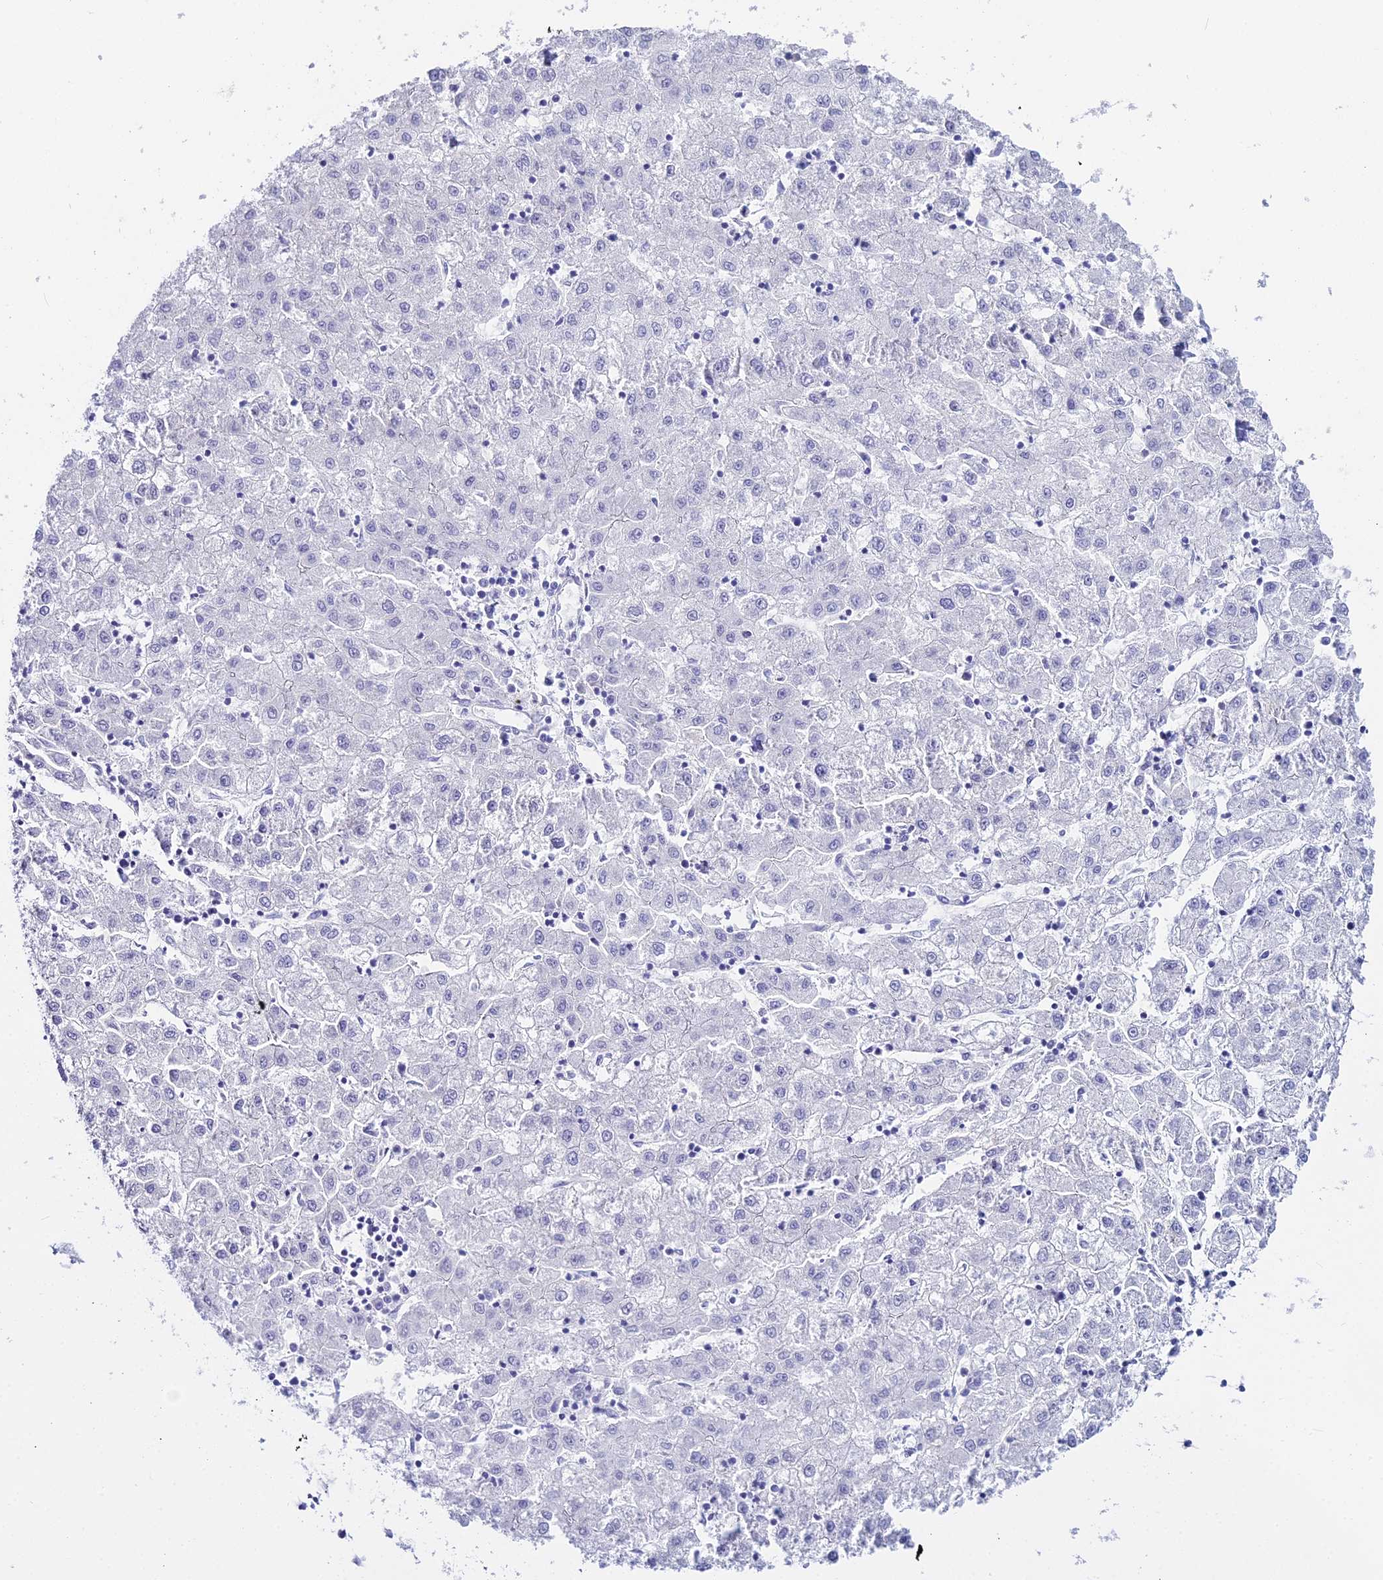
{"staining": {"intensity": "negative", "quantity": "none", "location": "none"}, "tissue": "liver cancer", "cell_type": "Tumor cells", "image_type": "cancer", "snomed": [{"axis": "morphology", "description": "Carcinoma, Hepatocellular, NOS"}, {"axis": "topography", "description": "Liver"}], "caption": "IHC histopathology image of human liver hepatocellular carcinoma stained for a protein (brown), which shows no positivity in tumor cells.", "gene": "S100A7", "patient": {"sex": "male", "age": 72}}